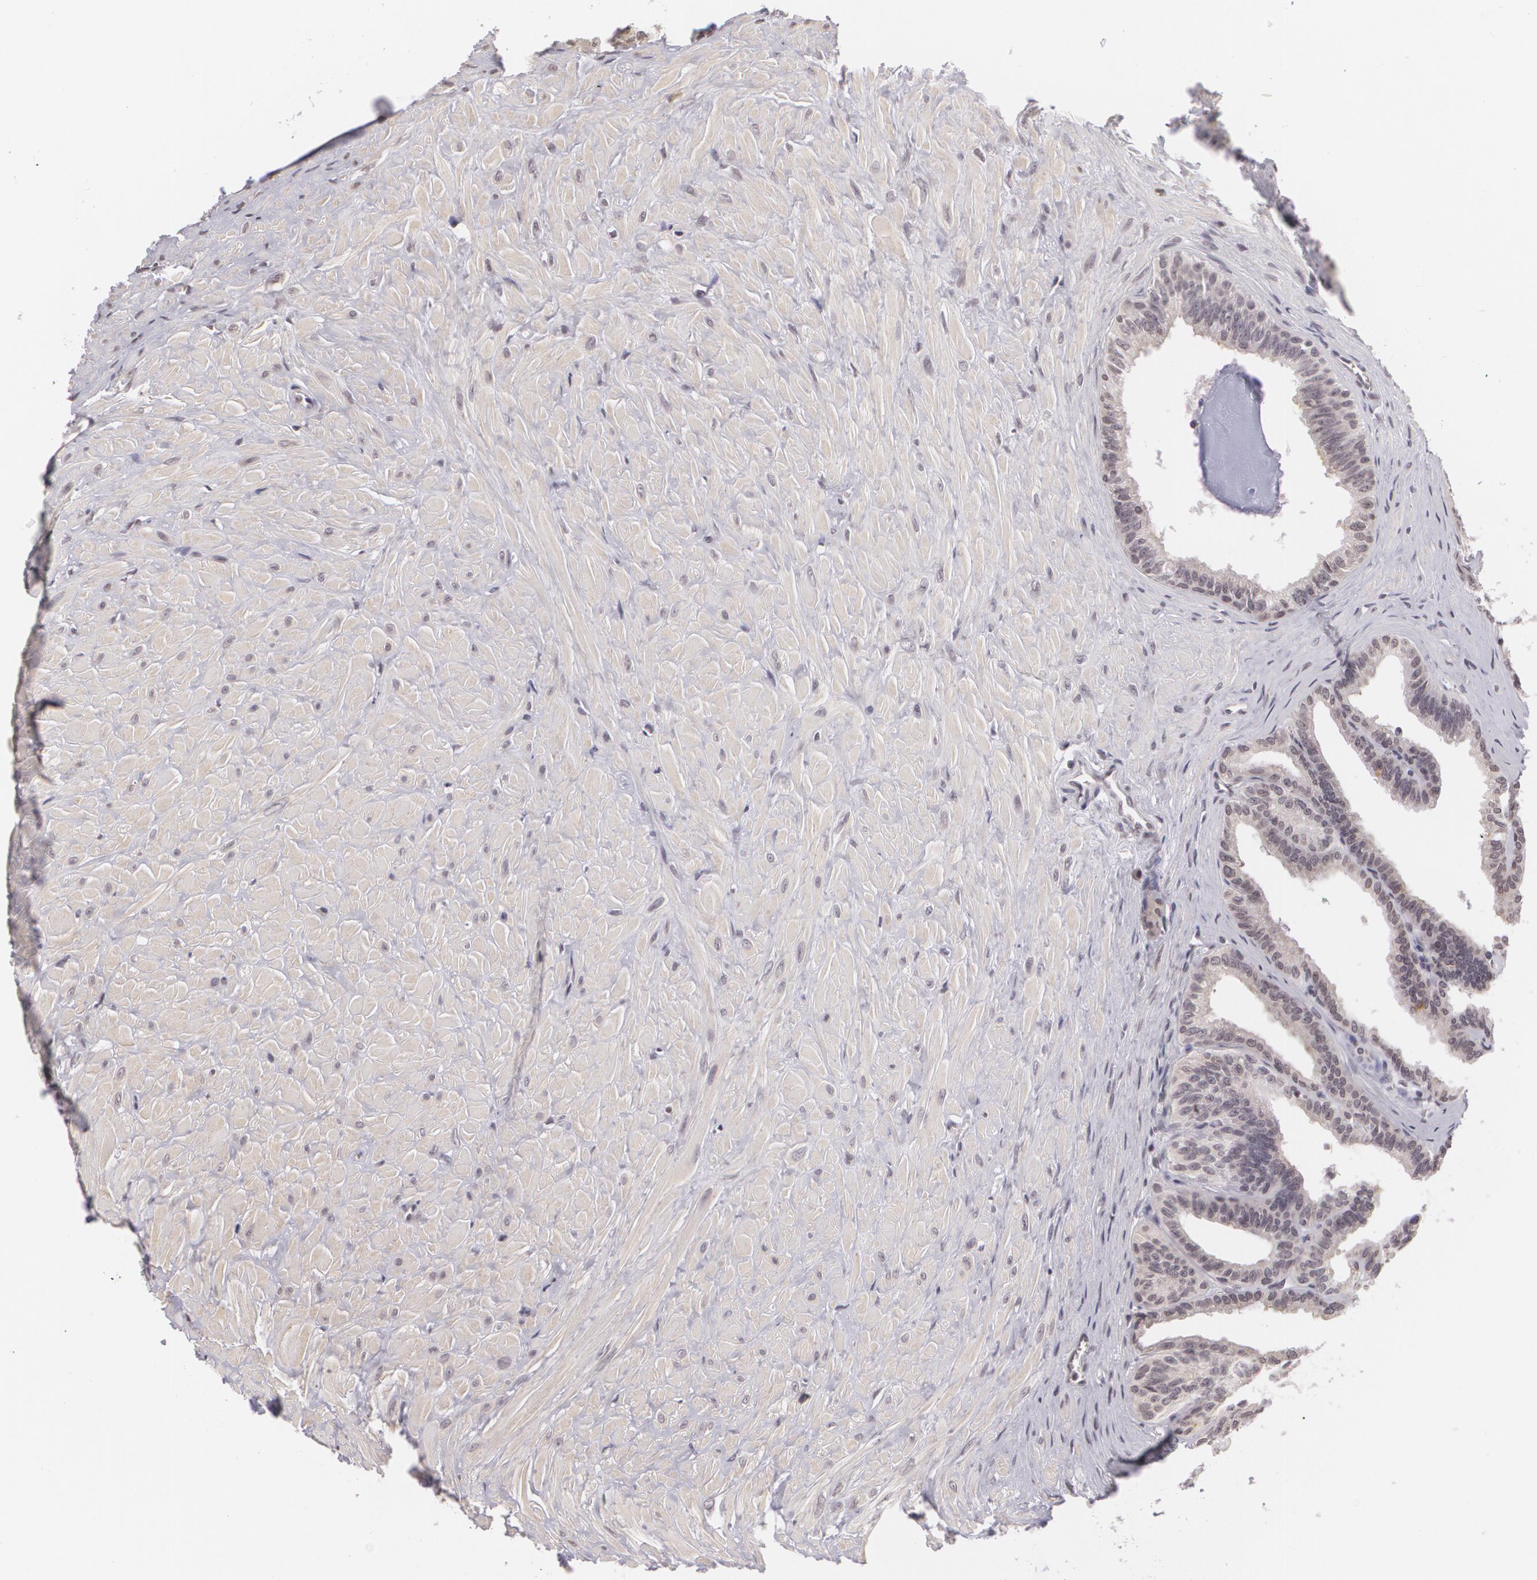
{"staining": {"intensity": "negative", "quantity": "none", "location": "none"}, "tissue": "seminal vesicle", "cell_type": "Glandular cells", "image_type": "normal", "snomed": [{"axis": "morphology", "description": "Normal tissue, NOS"}, {"axis": "topography", "description": "Seminal veicle"}], "caption": "Micrograph shows no protein staining in glandular cells of benign seminal vesicle.", "gene": "MUC1", "patient": {"sex": "male", "age": 26}}